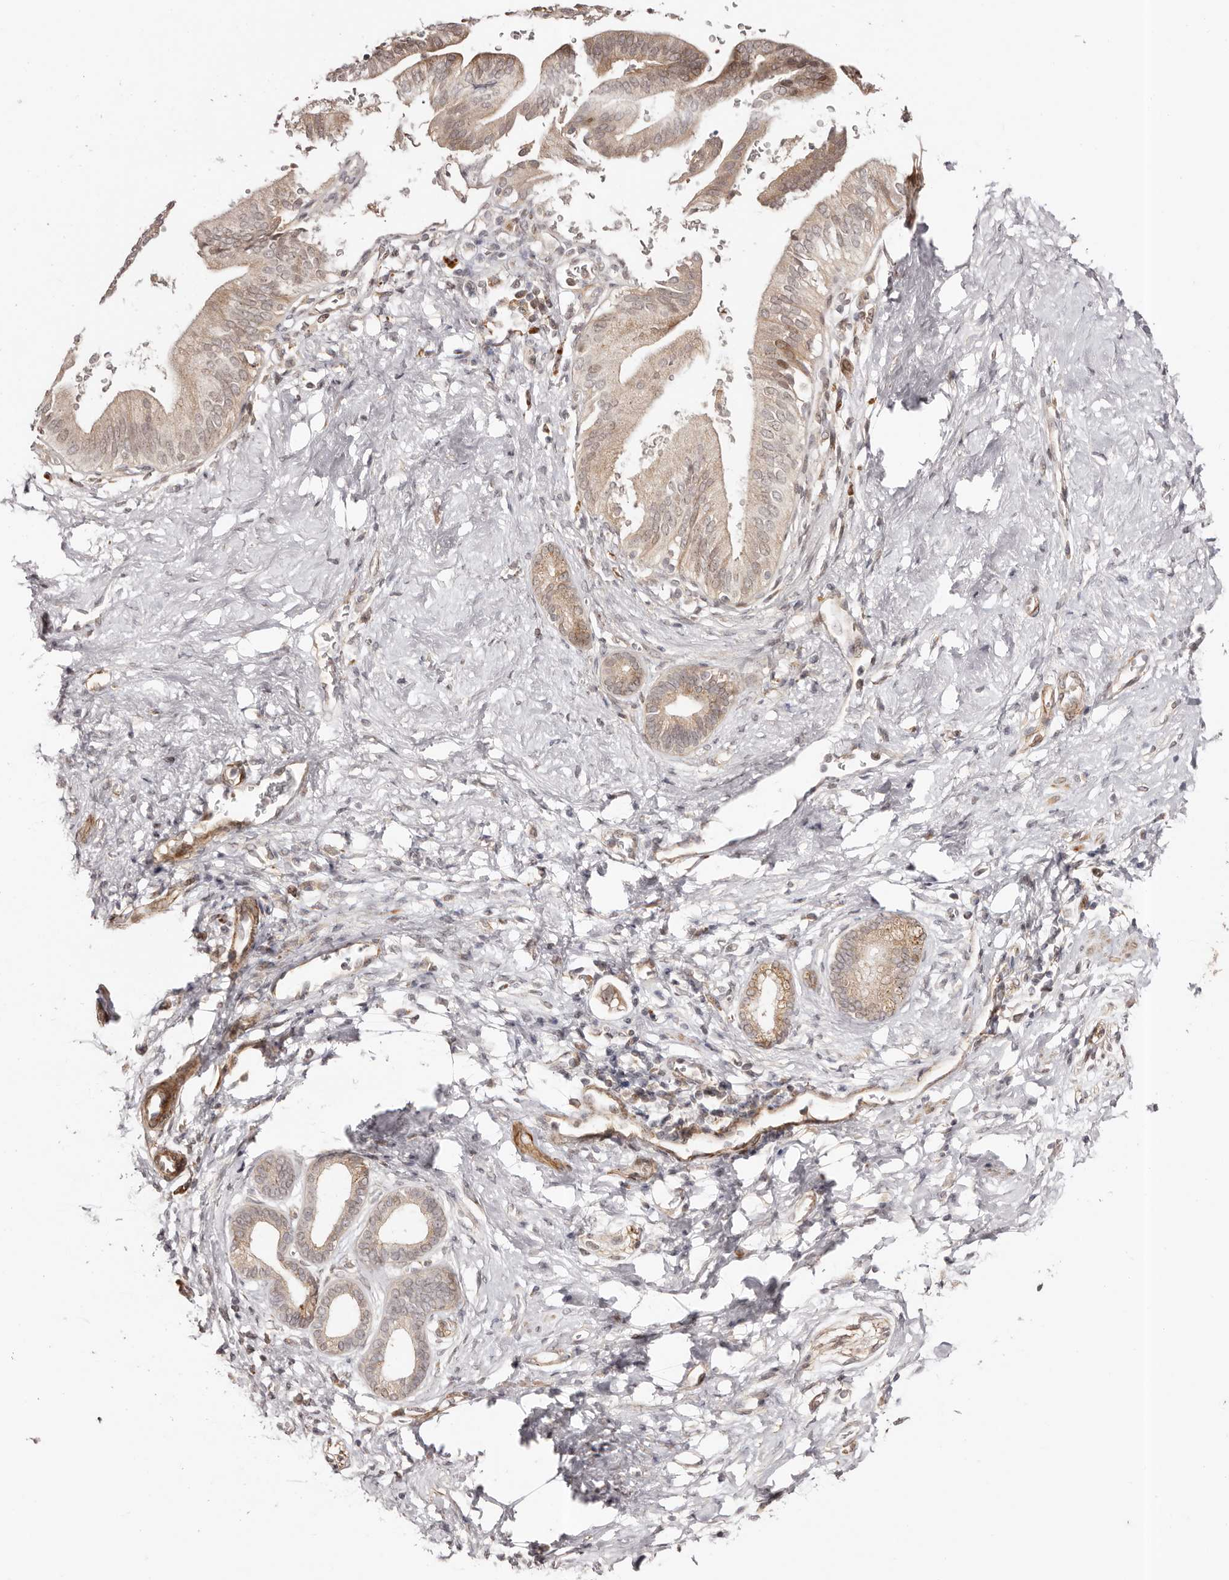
{"staining": {"intensity": "weak", "quantity": ">75%", "location": "cytoplasmic/membranous"}, "tissue": "pancreatic cancer", "cell_type": "Tumor cells", "image_type": "cancer", "snomed": [{"axis": "morphology", "description": "Adenocarcinoma, NOS"}, {"axis": "topography", "description": "Pancreas"}], "caption": "This is a micrograph of IHC staining of adenocarcinoma (pancreatic), which shows weak expression in the cytoplasmic/membranous of tumor cells.", "gene": "MICAL2", "patient": {"sex": "female", "age": 72}}